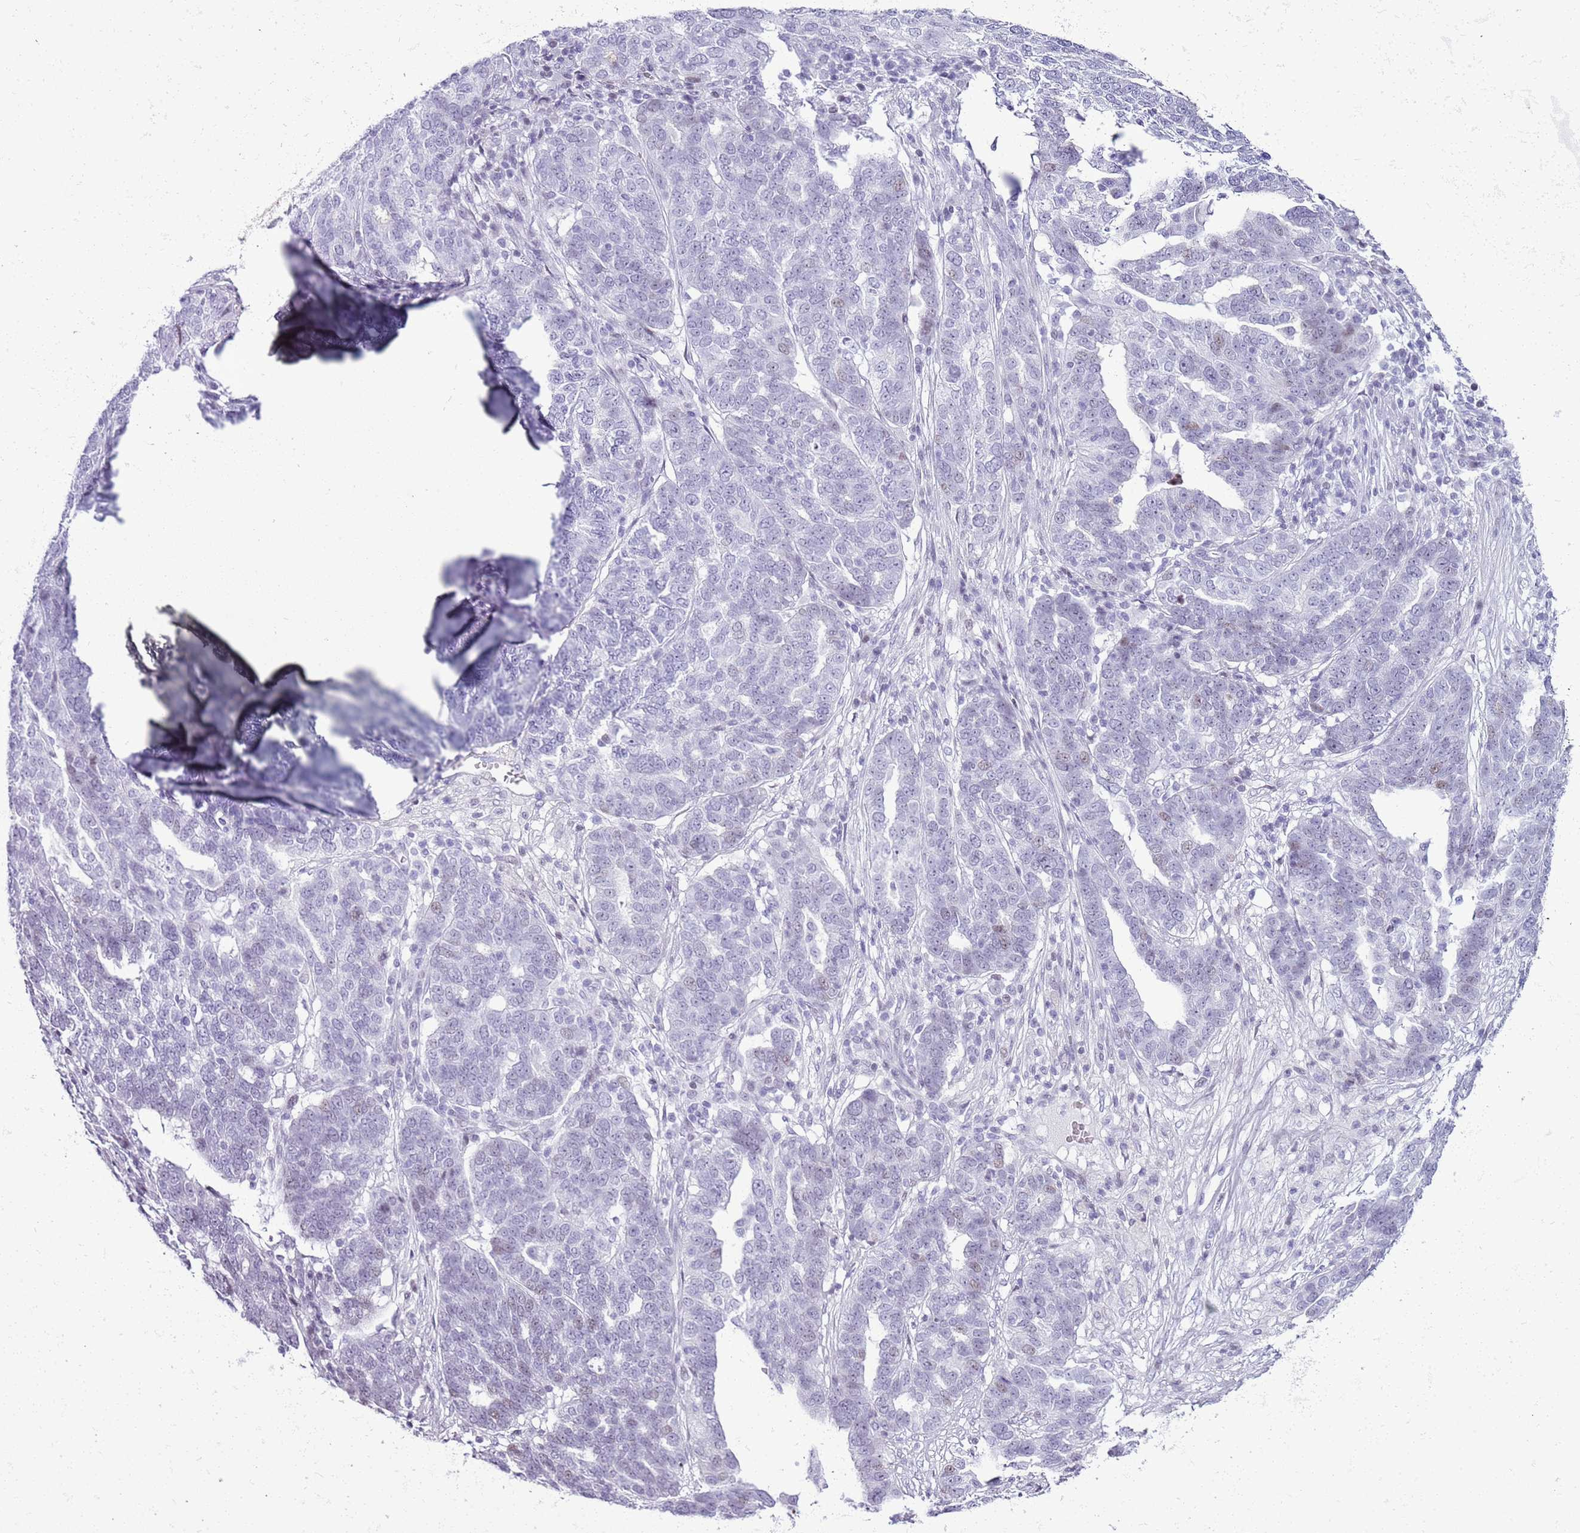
{"staining": {"intensity": "weak", "quantity": "<25%", "location": "nuclear"}, "tissue": "ovarian cancer", "cell_type": "Tumor cells", "image_type": "cancer", "snomed": [{"axis": "morphology", "description": "Cystadenocarcinoma, serous, NOS"}, {"axis": "topography", "description": "Ovary"}], "caption": "Tumor cells are negative for protein expression in human ovarian serous cystadenocarcinoma. Nuclei are stained in blue.", "gene": "ASIP", "patient": {"sex": "female", "age": 59}}